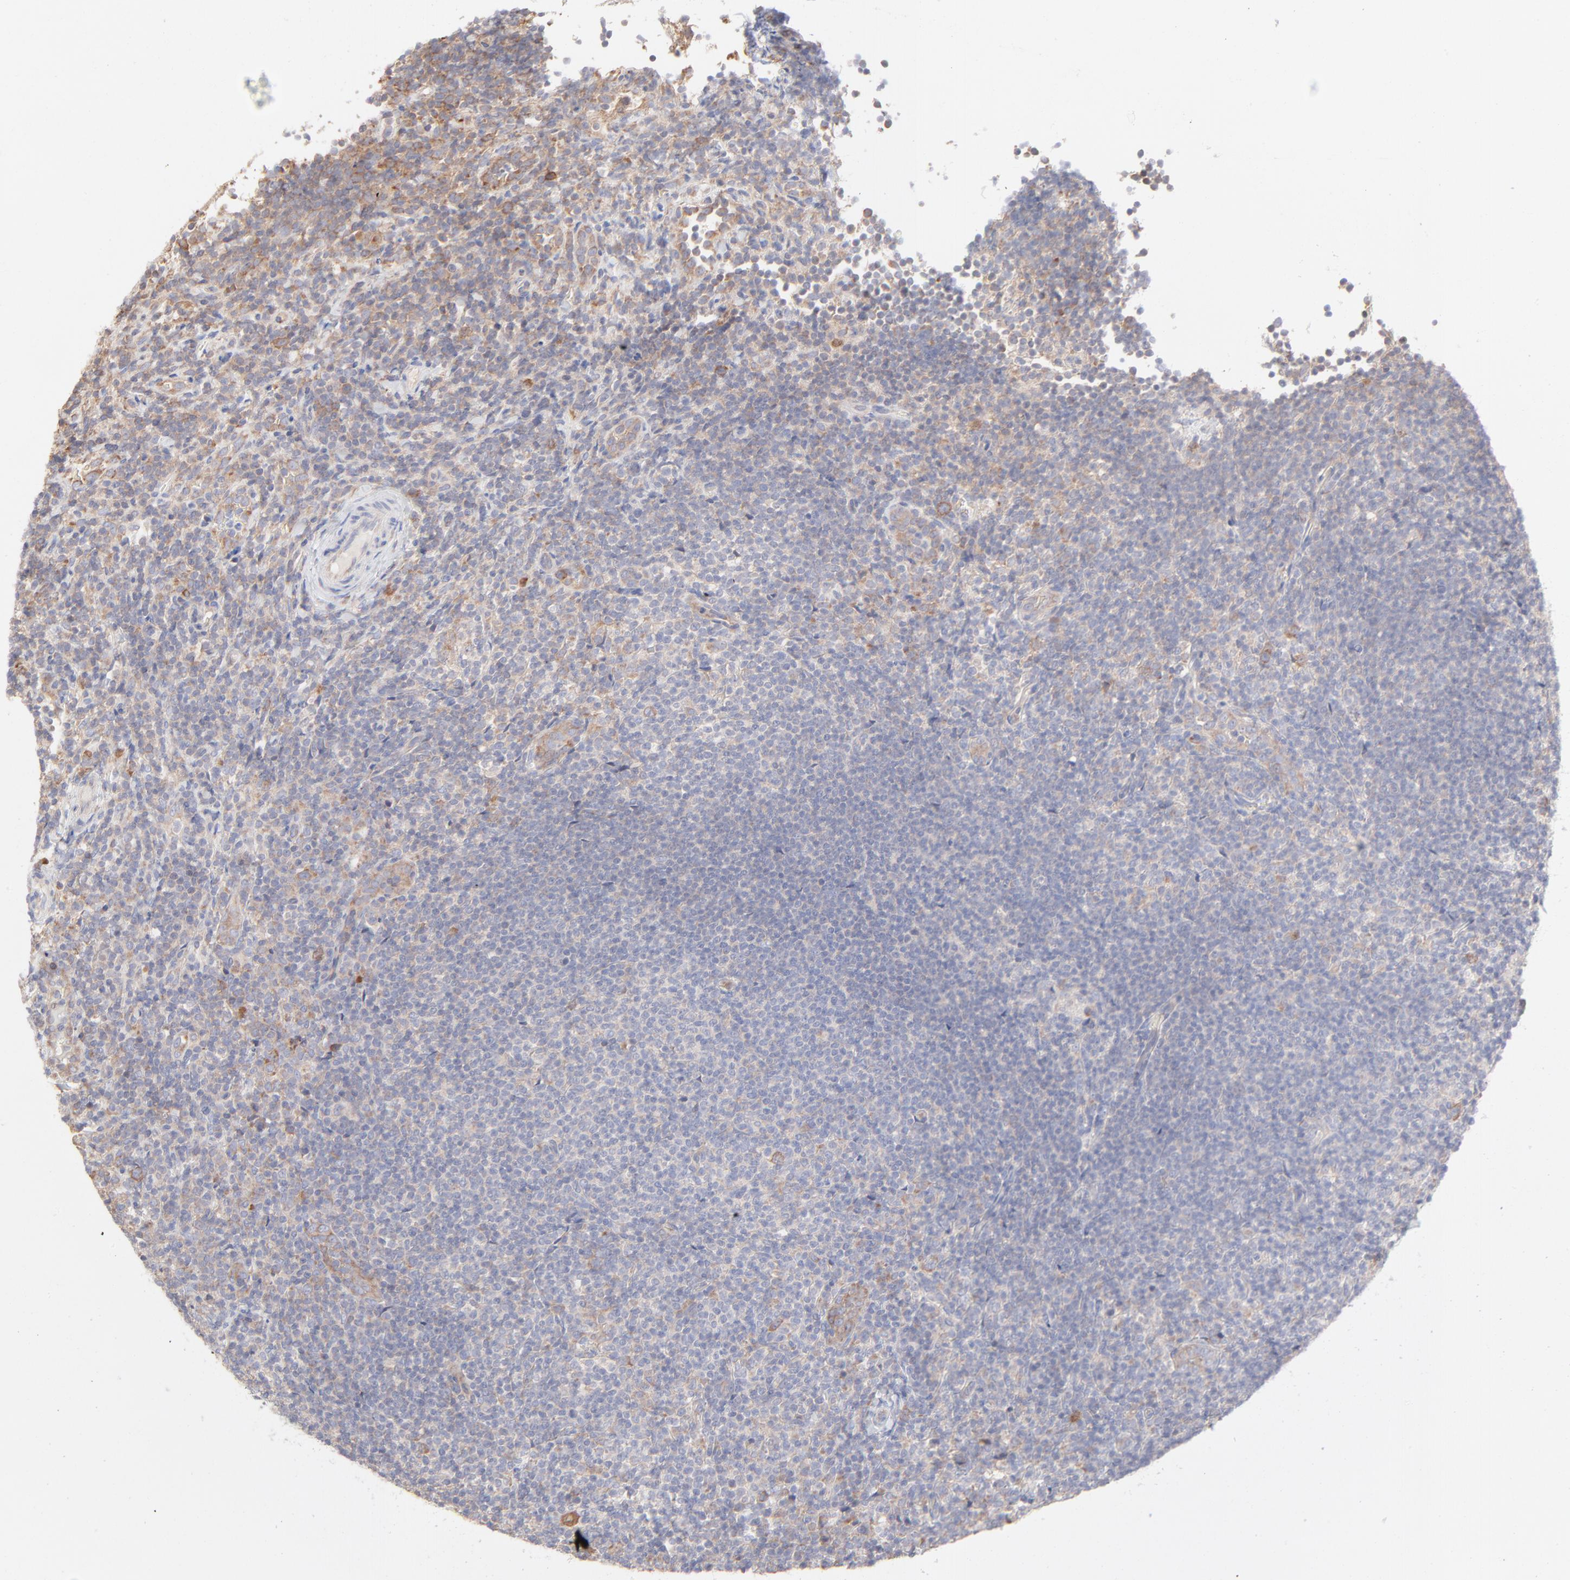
{"staining": {"intensity": "moderate", "quantity": ">75%", "location": "cytoplasmic/membranous"}, "tissue": "lymphoma", "cell_type": "Tumor cells", "image_type": "cancer", "snomed": [{"axis": "morphology", "description": "Malignant lymphoma, non-Hodgkin's type, Low grade"}, {"axis": "topography", "description": "Lymph node"}], "caption": "There is medium levels of moderate cytoplasmic/membranous positivity in tumor cells of low-grade malignant lymphoma, non-Hodgkin's type, as demonstrated by immunohistochemical staining (brown color).", "gene": "RPS21", "patient": {"sex": "female", "age": 76}}